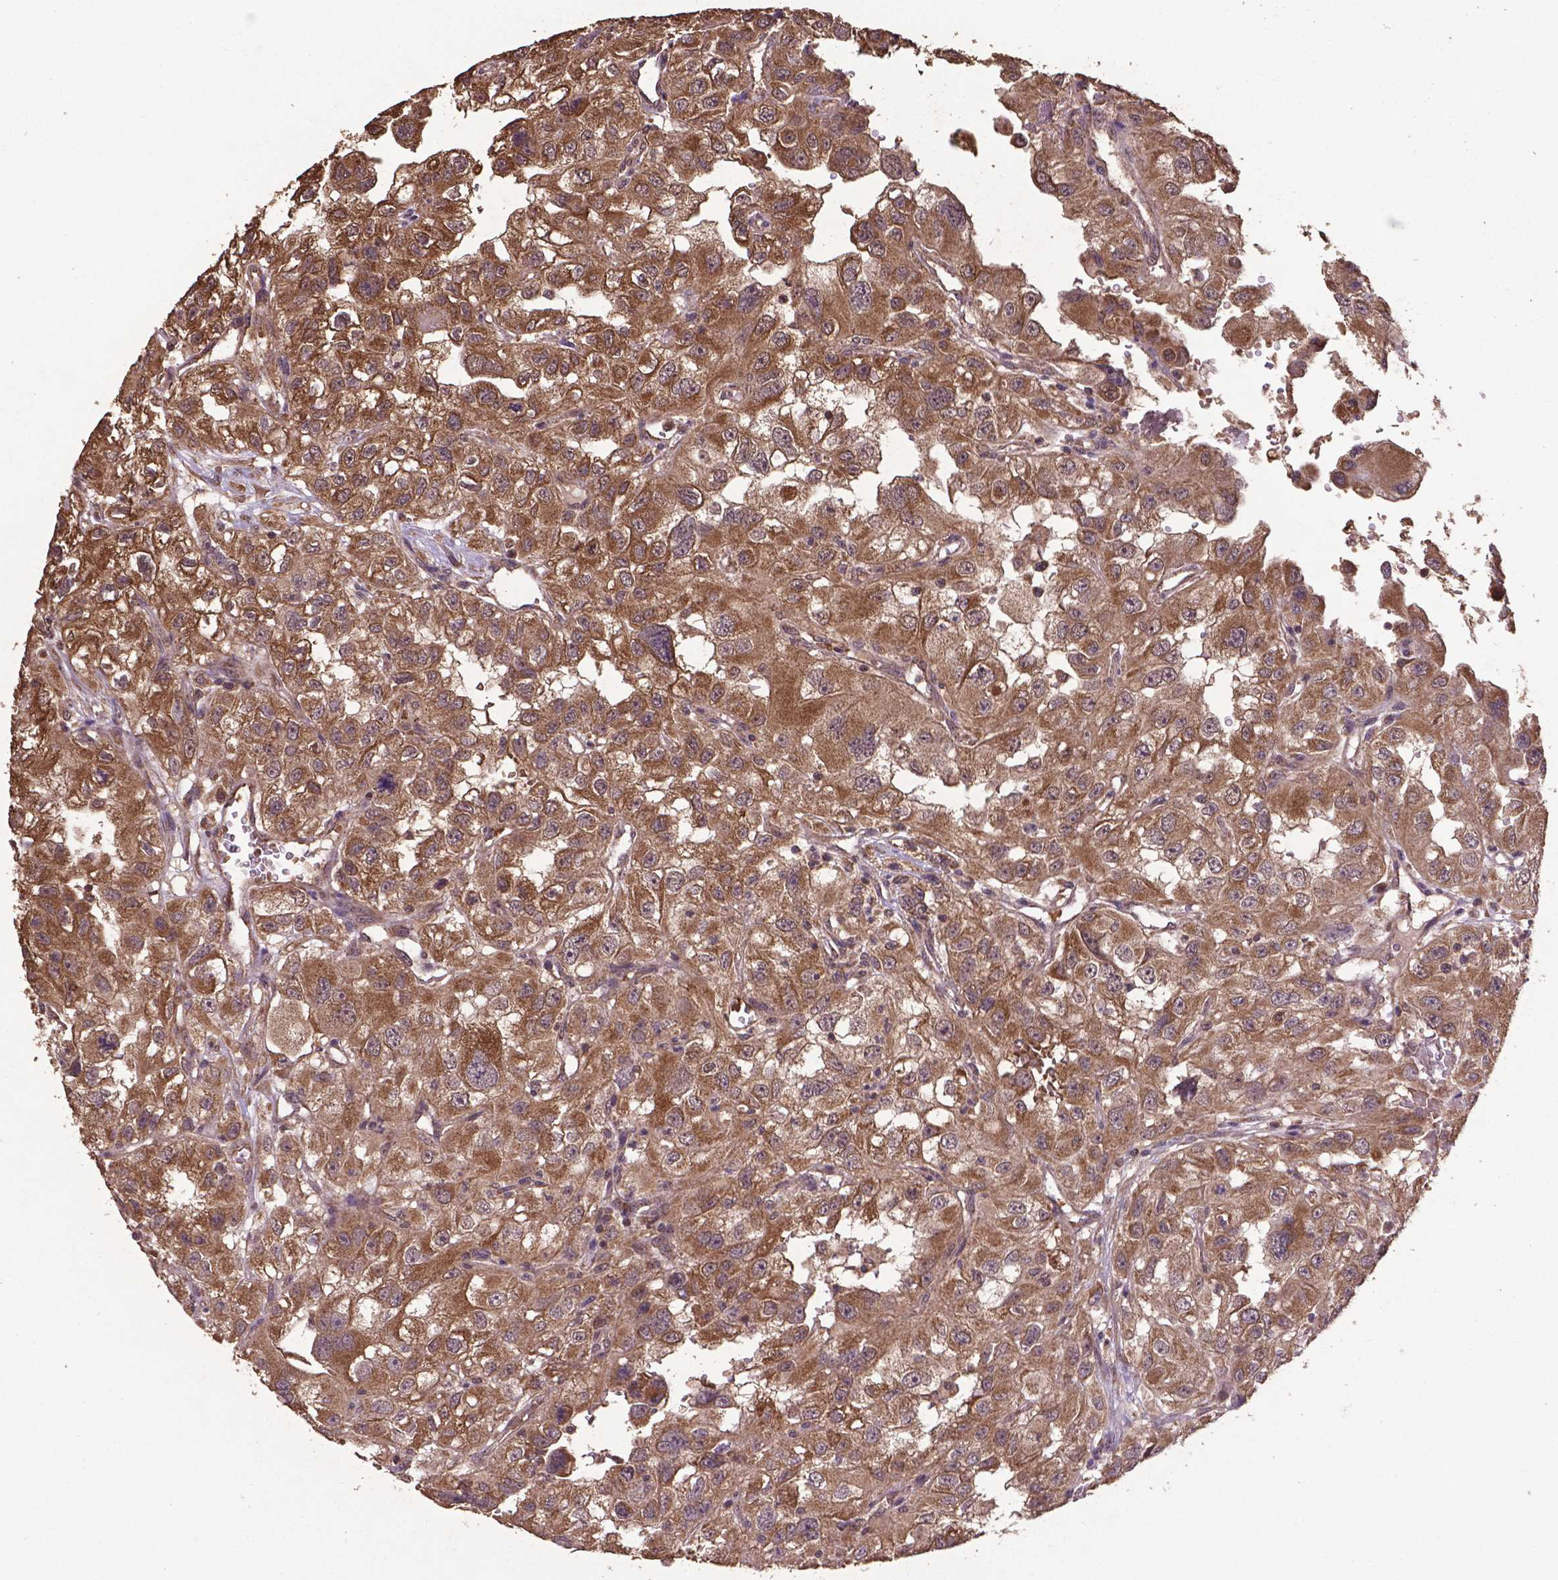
{"staining": {"intensity": "moderate", "quantity": ">75%", "location": "cytoplasmic/membranous,nuclear"}, "tissue": "renal cancer", "cell_type": "Tumor cells", "image_type": "cancer", "snomed": [{"axis": "morphology", "description": "Adenocarcinoma, NOS"}, {"axis": "topography", "description": "Kidney"}], "caption": "Tumor cells demonstrate medium levels of moderate cytoplasmic/membranous and nuclear staining in approximately >75% of cells in renal cancer (adenocarcinoma). (brown staining indicates protein expression, while blue staining denotes nuclei).", "gene": "DCAF1", "patient": {"sex": "male", "age": 64}}